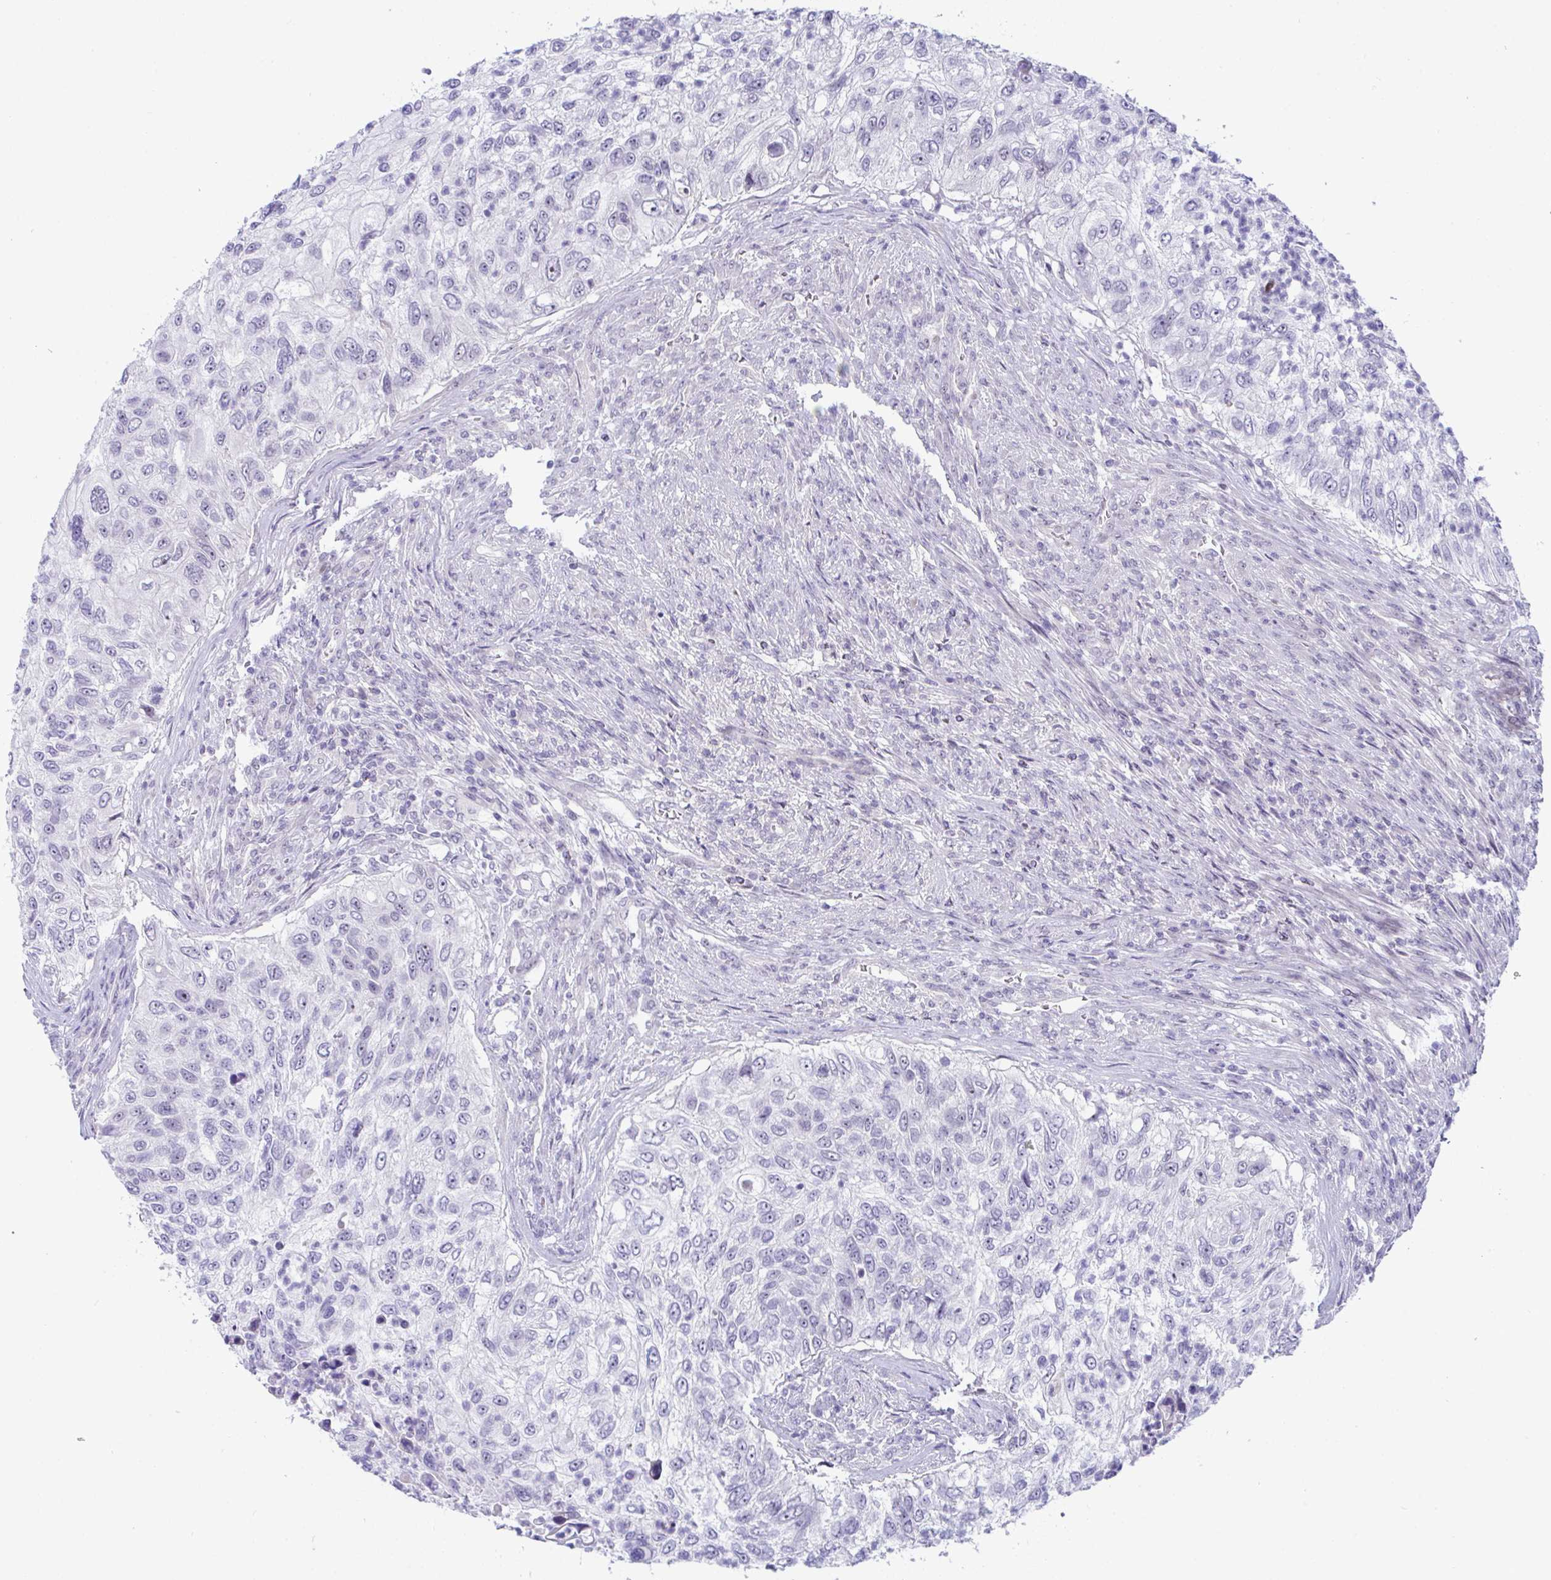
{"staining": {"intensity": "negative", "quantity": "none", "location": "none"}, "tissue": "urothelial cancer", "cell_type": "Tumor cells", "image_type": "cancer", "snomed": [{"axis": "morphology", "description": "Urothelial carcinoma, High grade"}, {"axis": "topography", "description": "Urinary bladder"}], "caption": "High power microscopy histopathology image of an IHC image of urothelial cancer, revealing no significant staining in tumor cells. (Immunohistochemistry (ihc), brightfield microscopy, high magnification).", "gene": "USP35", "patient": {"sex": "female", "age": 60}}